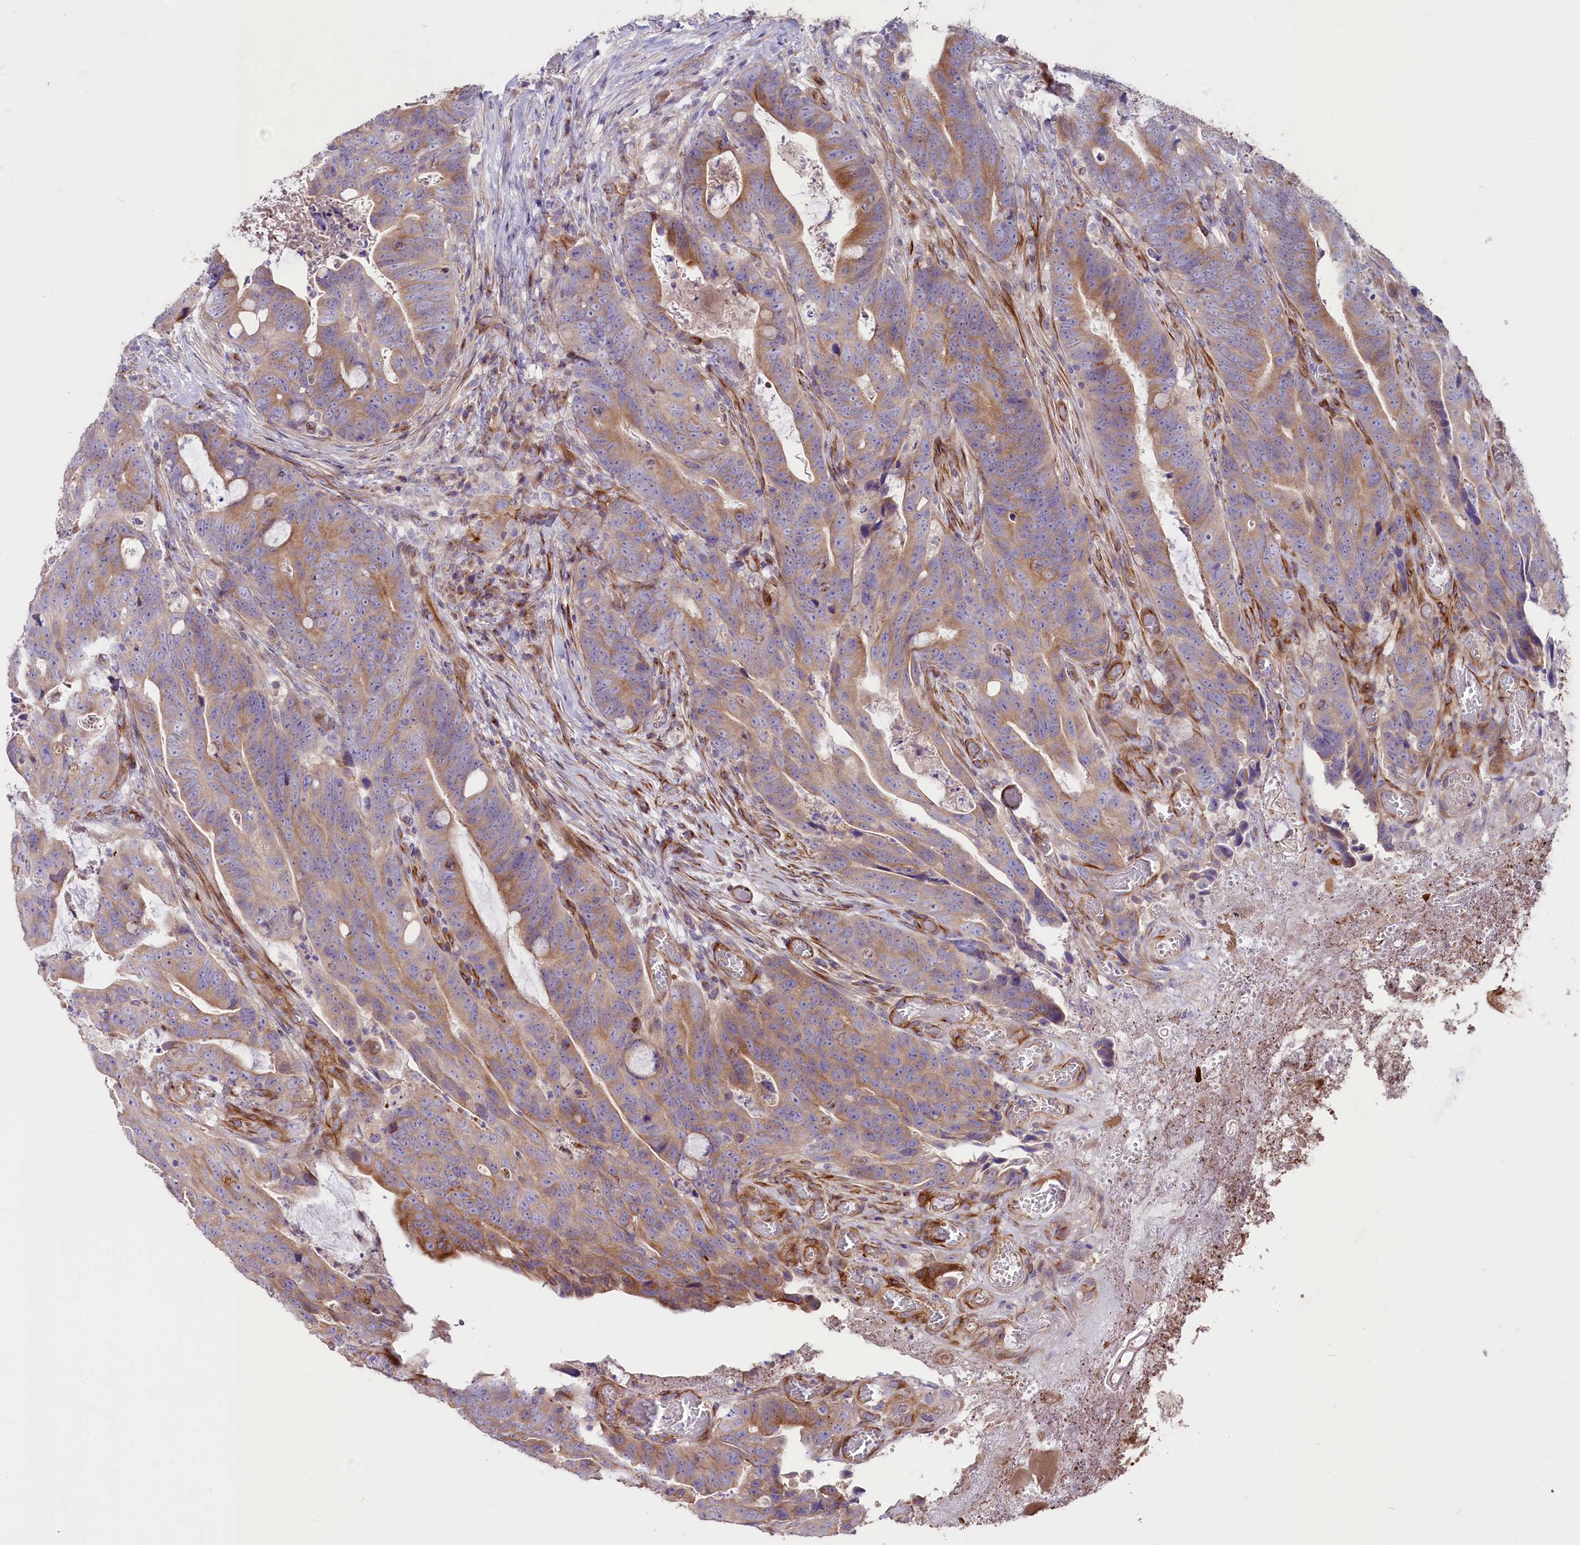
{"staining": {"intensity": "moderate", "quantity": "25%-75%", "location": "cytoplasmic/membranous"}, "tissue": "colorectal cancer", "cell_type": "Tumor cells", "image_type": "cancer", "snomed": [{"axis": "morphology", "description": "Adenocarcinoma, NOS"}, {"axis": "topography", "description": "Colon"}], "caption": "IHC staining of colorectal cancer (adenocarcinoma), which displays medium levels of moderate cytoplasmic/membranous staining in about 25%-75% of tumor cells indicating moderate cytoplasmic/membranous protein staining. The staining was performed using DAB (brown) for protein detection and nuclei were counterstained in hematoxylin (blue).", "gene": "CD99L2", "patient": {"sex": "female", "age": 82}}